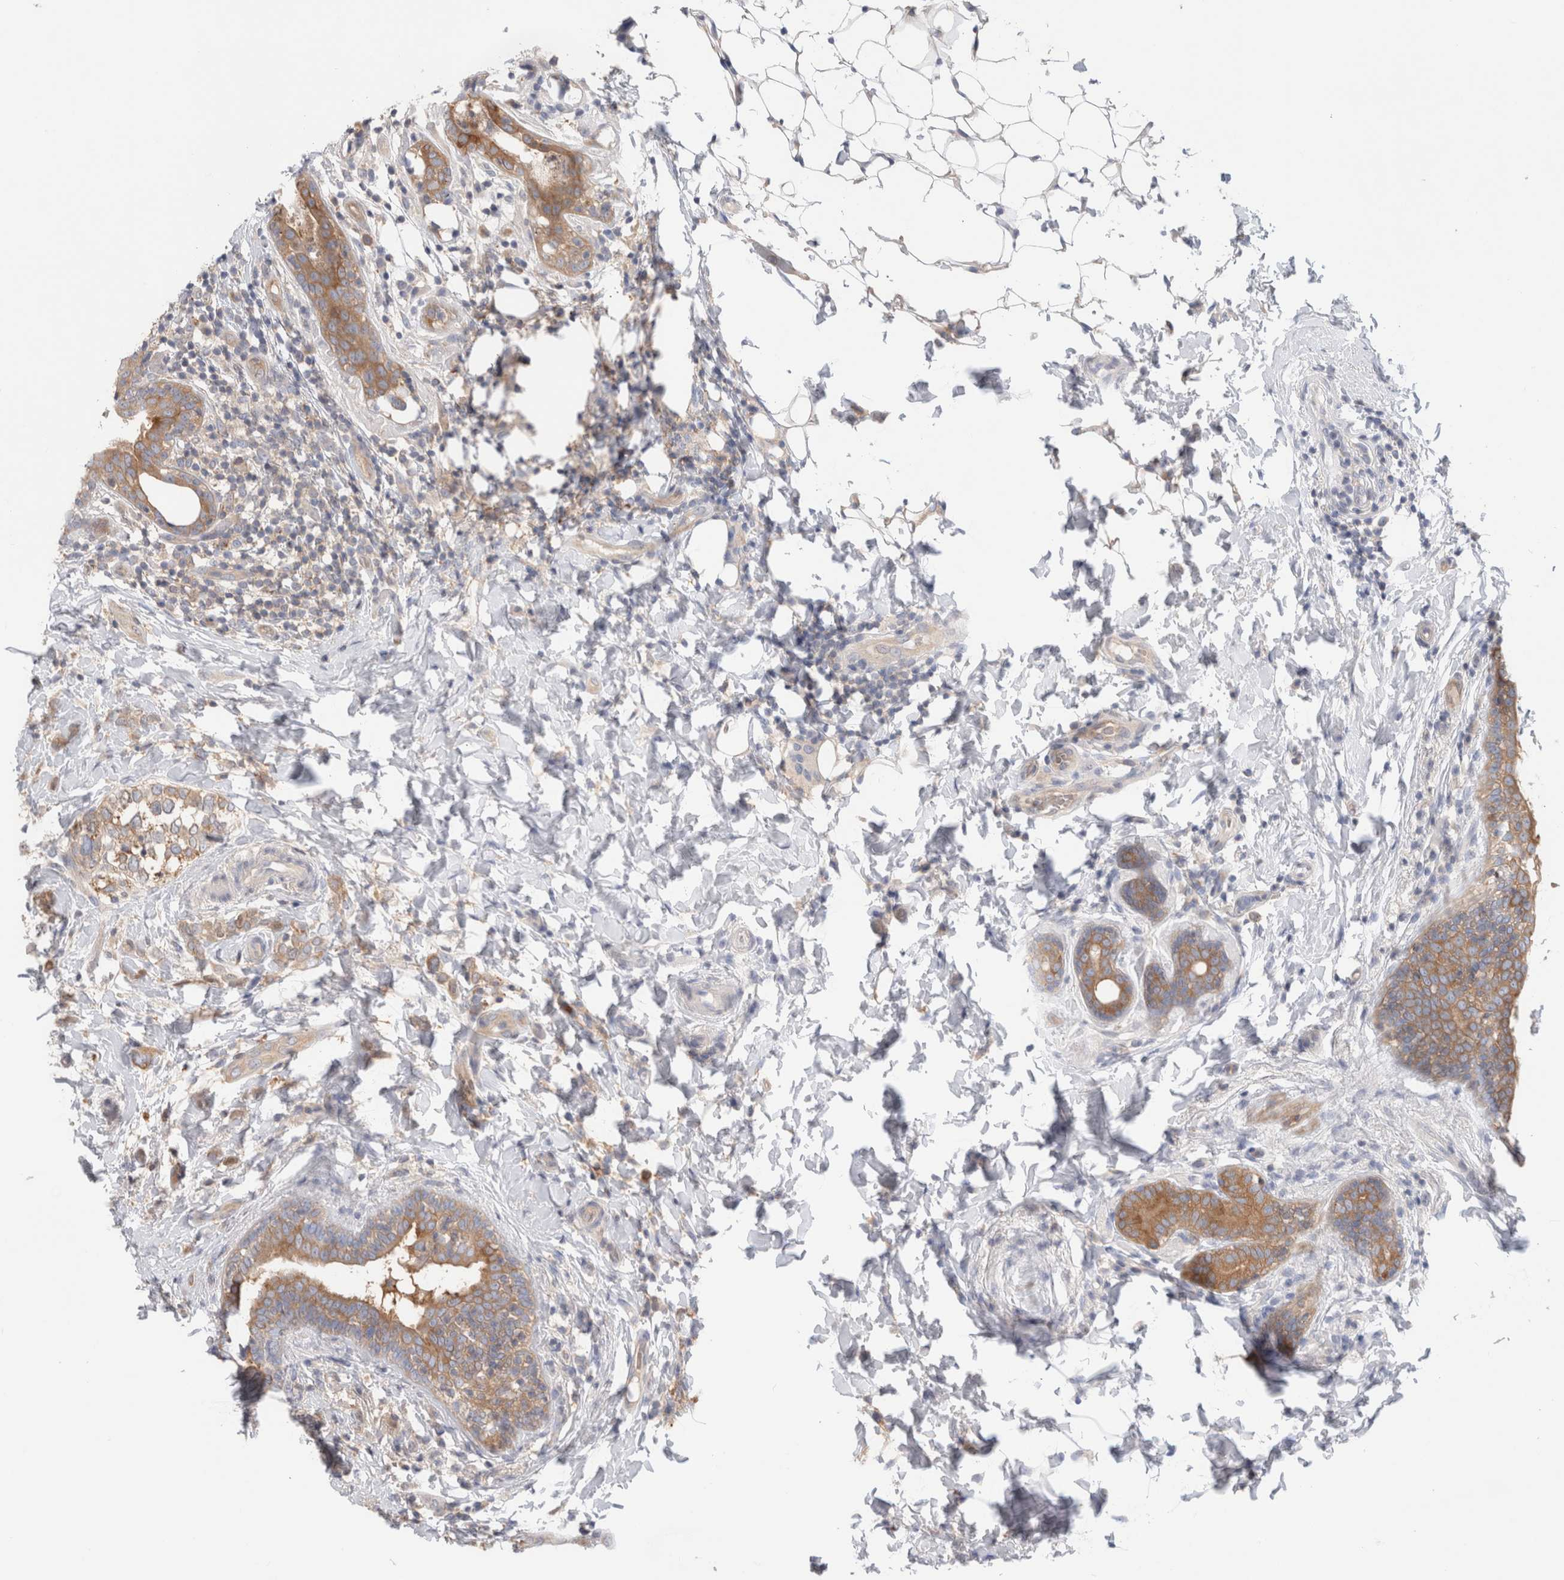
{"staining": {"intensity": "moderate", "quantity": ">75%", "location": "cytoplasmic/membranous"}, "tissue": "breast cancer", "cell_type": "Tumor cells", "image_type": "cancer", "snomed": [{"axis": "morphology", "description": "Normal tissue, NOS"}, {"axis": "morphology", "description": "Lobular carcinoma"}, {"axis": "topography", "description": "Breast"}], "caption": "This is a histology image of immunohistochemistry (IHC) staining of breast lobular carcinoma, which shows moderate positivity in the cytoplasmic/membranous of tumor cells.", "gene": "KLHL14", "patient": {"sex": "female", "age": 47}}